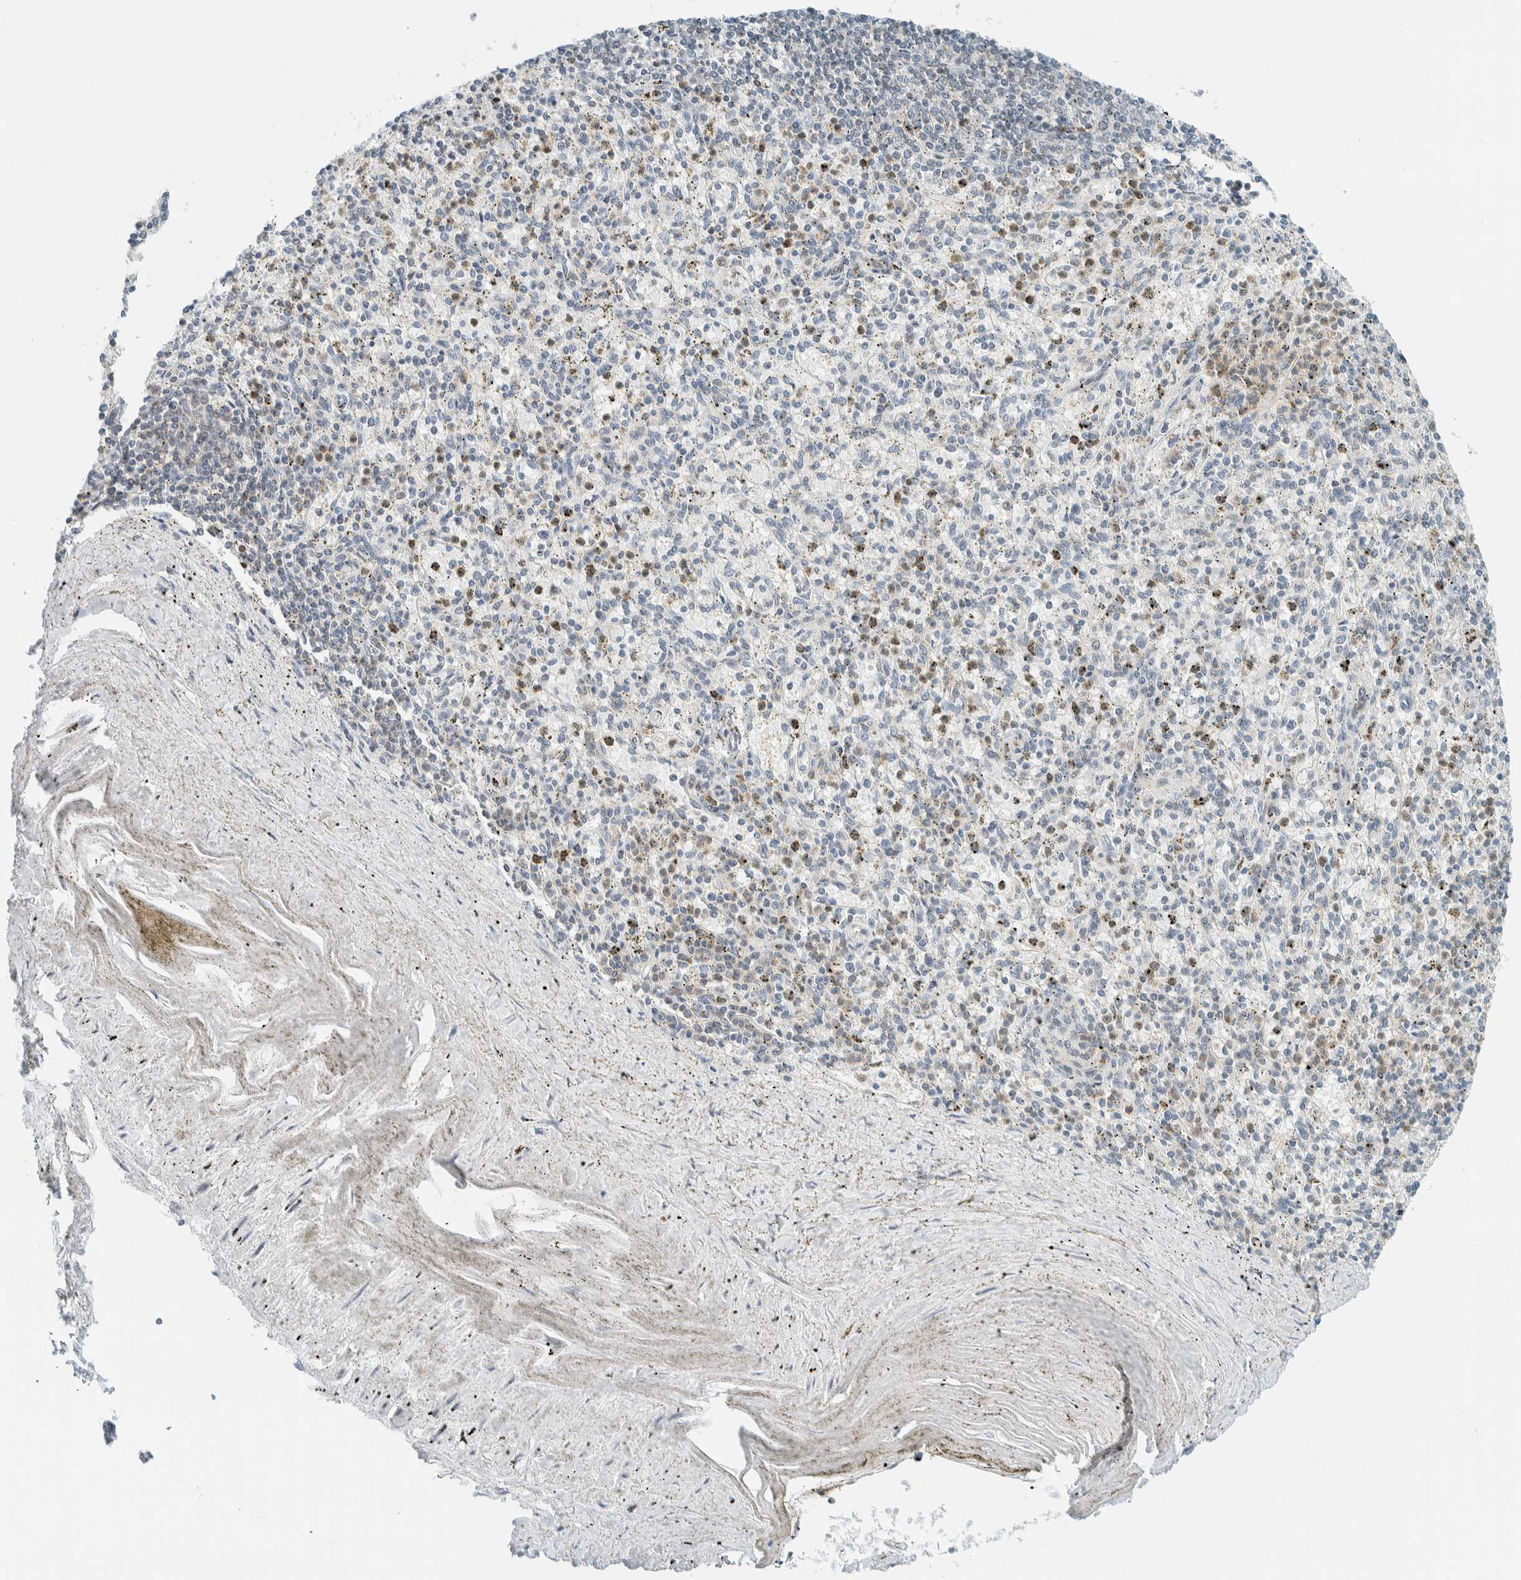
{"staining": {"intensity": "weak", "quantity": "<25%", "location": "nuclear"}, "tissue": "spleen", "cell_type": "Cells in red pulp", "image_type": "normal", "snomed": [{"axis": "morphology", "description": "Normal tissue, NOS"}, {"axis": "topography", "description": "Spleen"}], "caption": "Cells in red pulp show no significant expression in unremarkable spleen. (DAB IHC with hematoxylin counter stain).", "gene": "CYSRT1", "patient": {"sex": "male", "age": 72}}